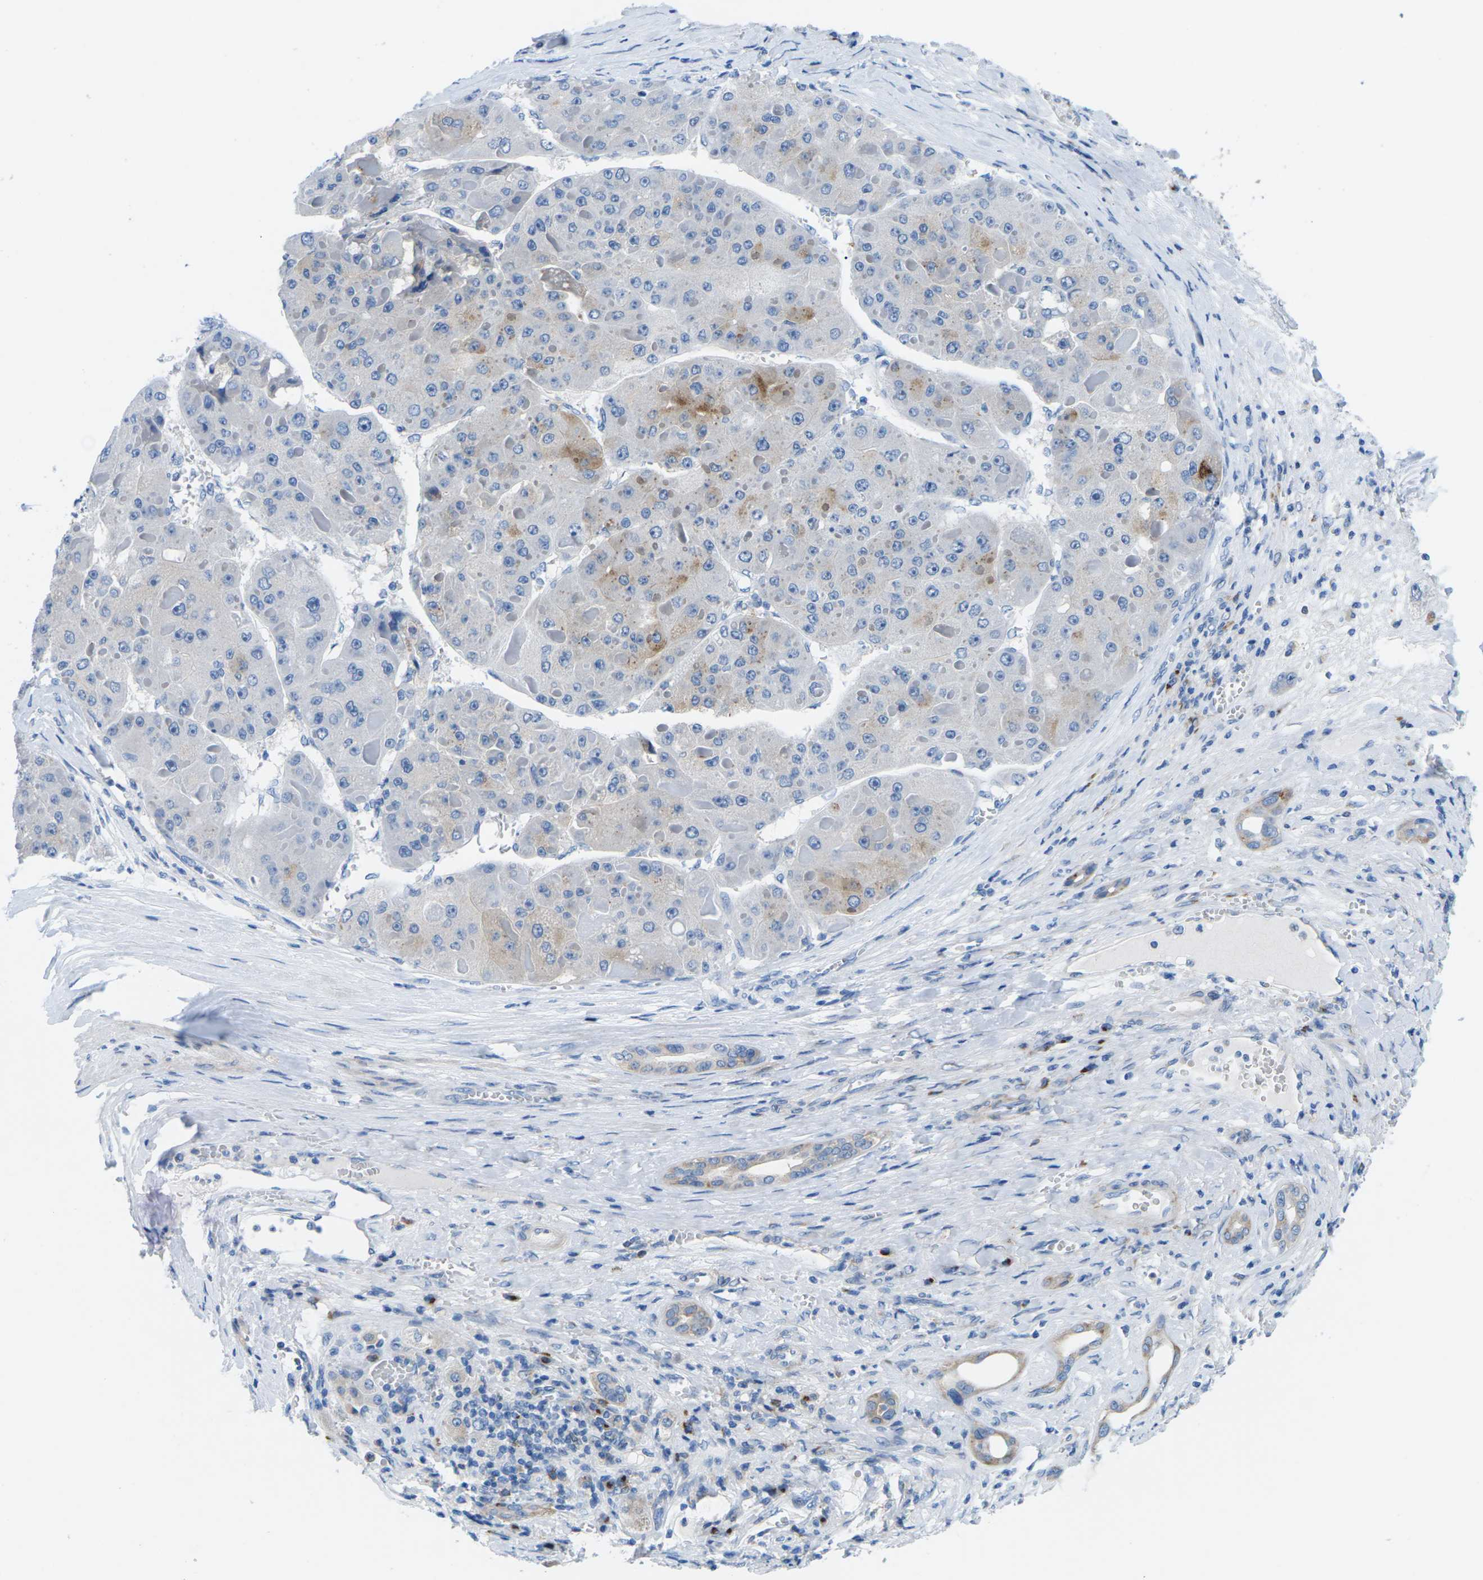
{"staining": {"intensity": "negative", "quantity": "none", "location": "none"}, "tissue": "liver cancer", "cell_type": "Tumor cells", "image_type": "cancer", "snomed": [{"axis": "morphology", "description": "Carcinoma, Hepatocellular, NOS"}, {"axis": "topography", "description": "Liver"}], "caption": "The histopathology image exhibits no staining of tumor cells in liver cancer (hepatocellular carcinoma).", "gene": "SYNGR2", "patient": {"sex": "female", "age": 73}}